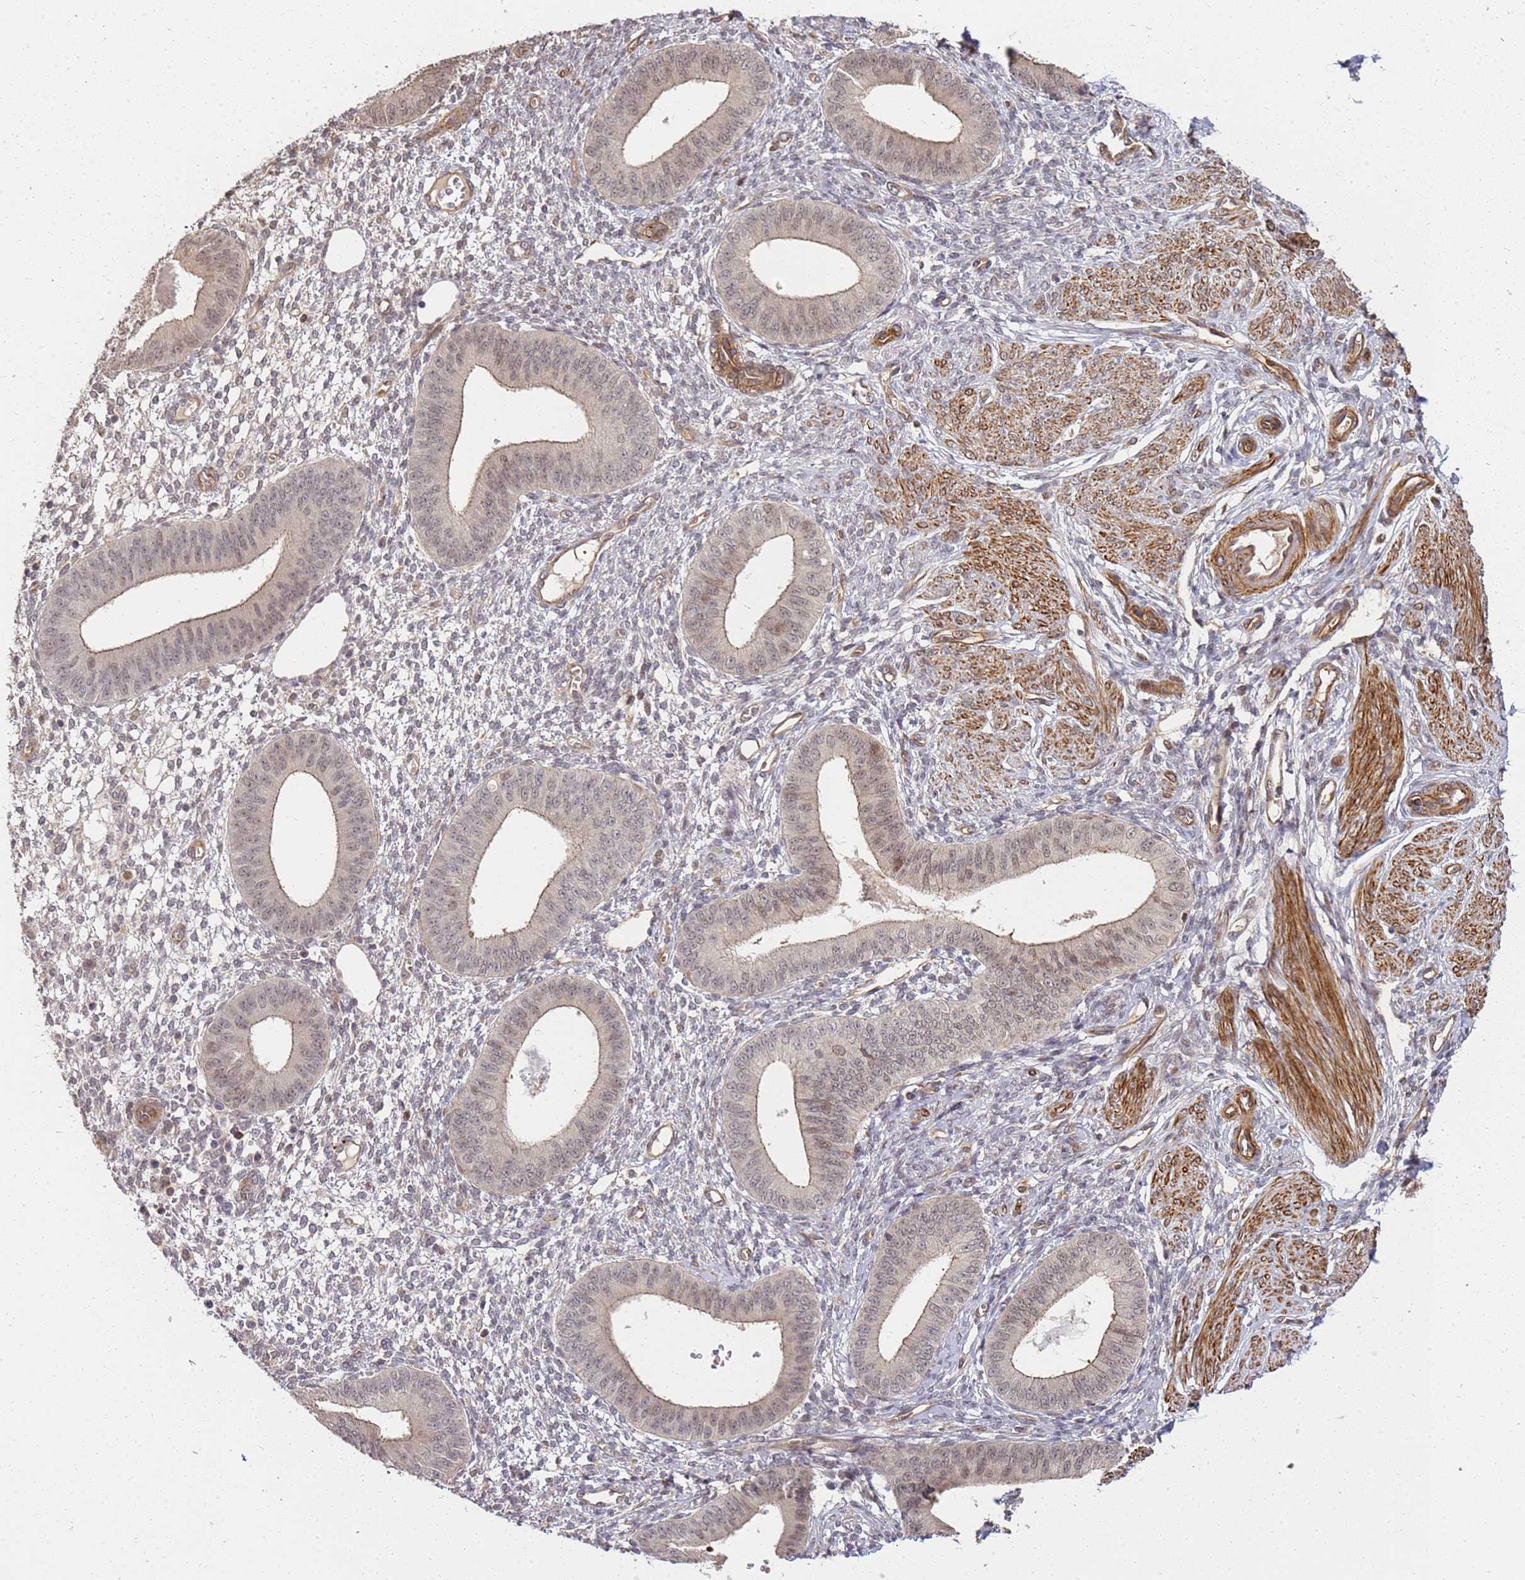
{"staining": {"intensity": "weak", "quantity": "25%-75%", "location": "nuclear"}, "tissue": "endometrium", "cell_type": "Cells in endometrial stroma", "image_type": "normal", "snomed": [{"axis": "morphology", "description": "Normal tissue, NOS"}, {"axis": "topography", "description": "Endometrium"}], "caption": "Cells in endometrial stroma exhibit low levels of weak nuclear staining in about 25%-75% of cells in unremarkable human endometrium.", "gene": "ST18", "patient": {"sex": "female", "age": 49}}